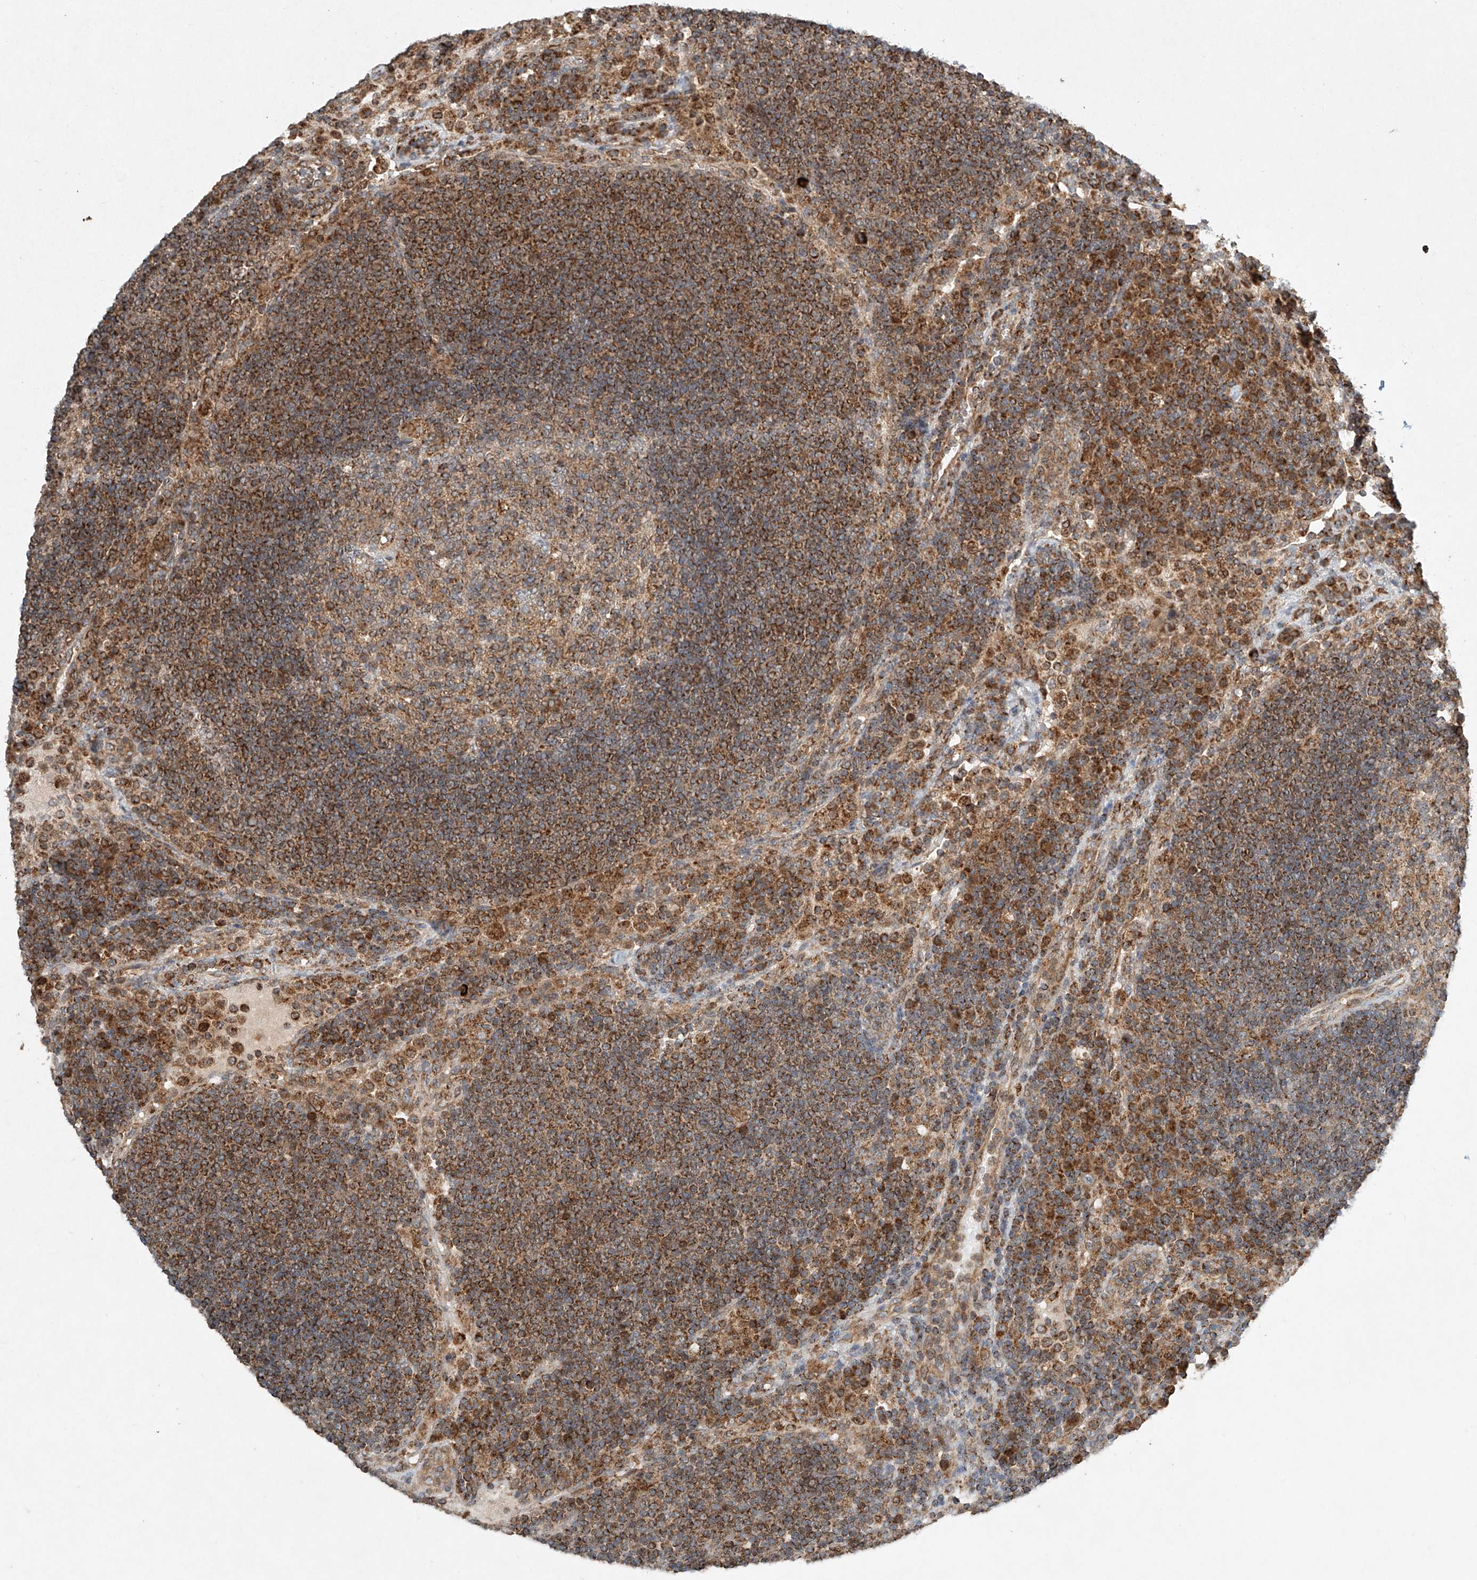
{"staining": {"intensity": "moderate", "quantity": "25%-75%", "location": "cytoplasmic/membranous"}, "tissue": "lymph node", "cell_type": "Germinal center cells", "image_type": "normal", "snomed": [{"axis": "morphology", "description": "Normal tissue, NOS"}, {"axis": "topography", "description": "Lymph node"}], "caption": "Lymph node stained for a protein (brown) reveals moderate cytoplasmic/membranous positive positivity in approximately 25%-75% of germinal center cells.", "gene": "DCAF11", "patient": {"sex": "female", "age": 53}}